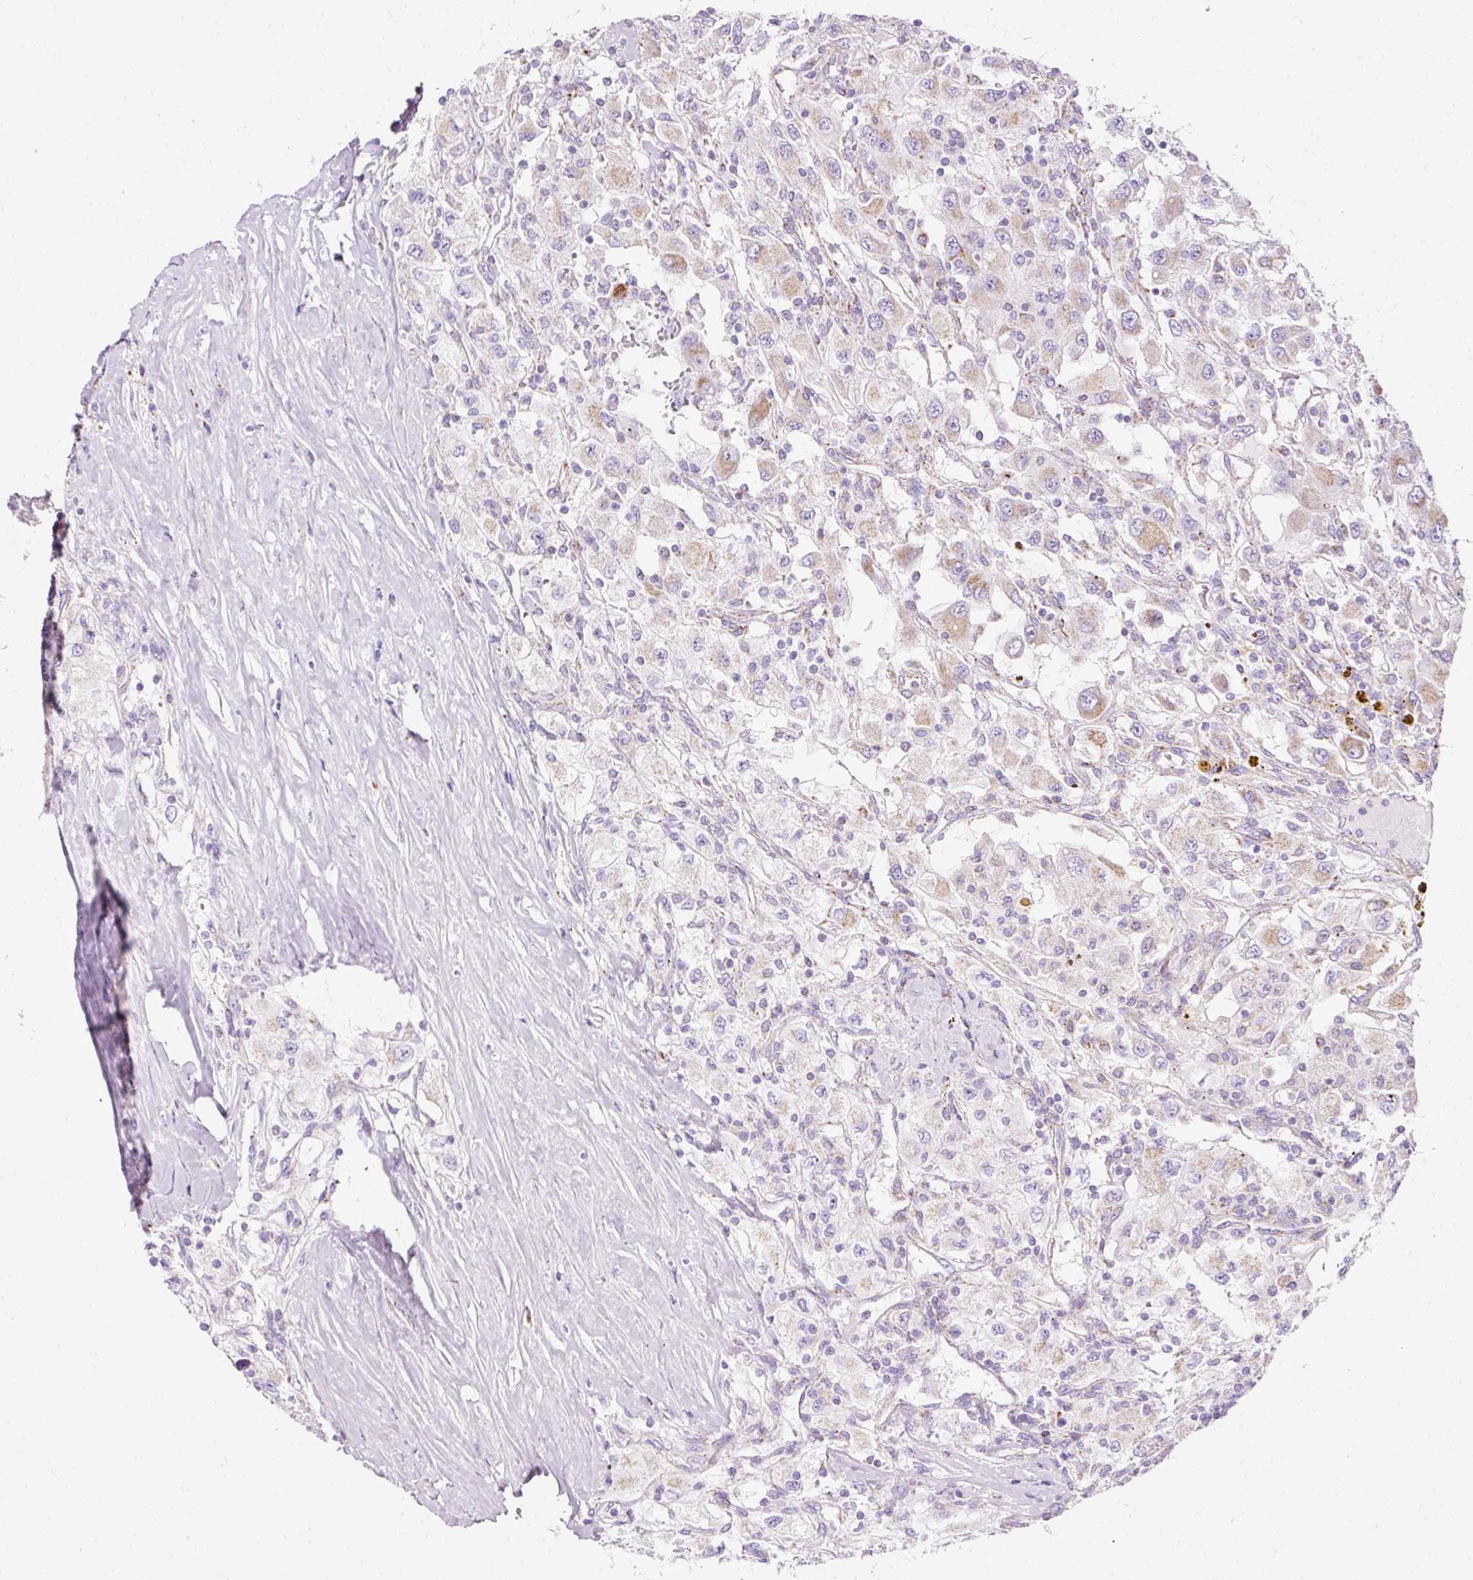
{"staining": {"intensity": "weak", "quantity": "25%-75%", "location": "cytoplasmic/membranous"}, "tissue": "renal cancer", "cell_type": "Tumor cells", "image_type": "cancer", "snomed": [{"axis": "morphology", "description": "Adenocarcinoma, NOS"}, {"axis": "topography", "description": "Kidney"}], "caption": "Protein expression analysis of renal cancer reveals weak cytoplasmic/membranous positivity in approximately 25%-75% of tumor cells.", "gene": "PLPP2", "patient": {"sex": "female", "age": 67}}